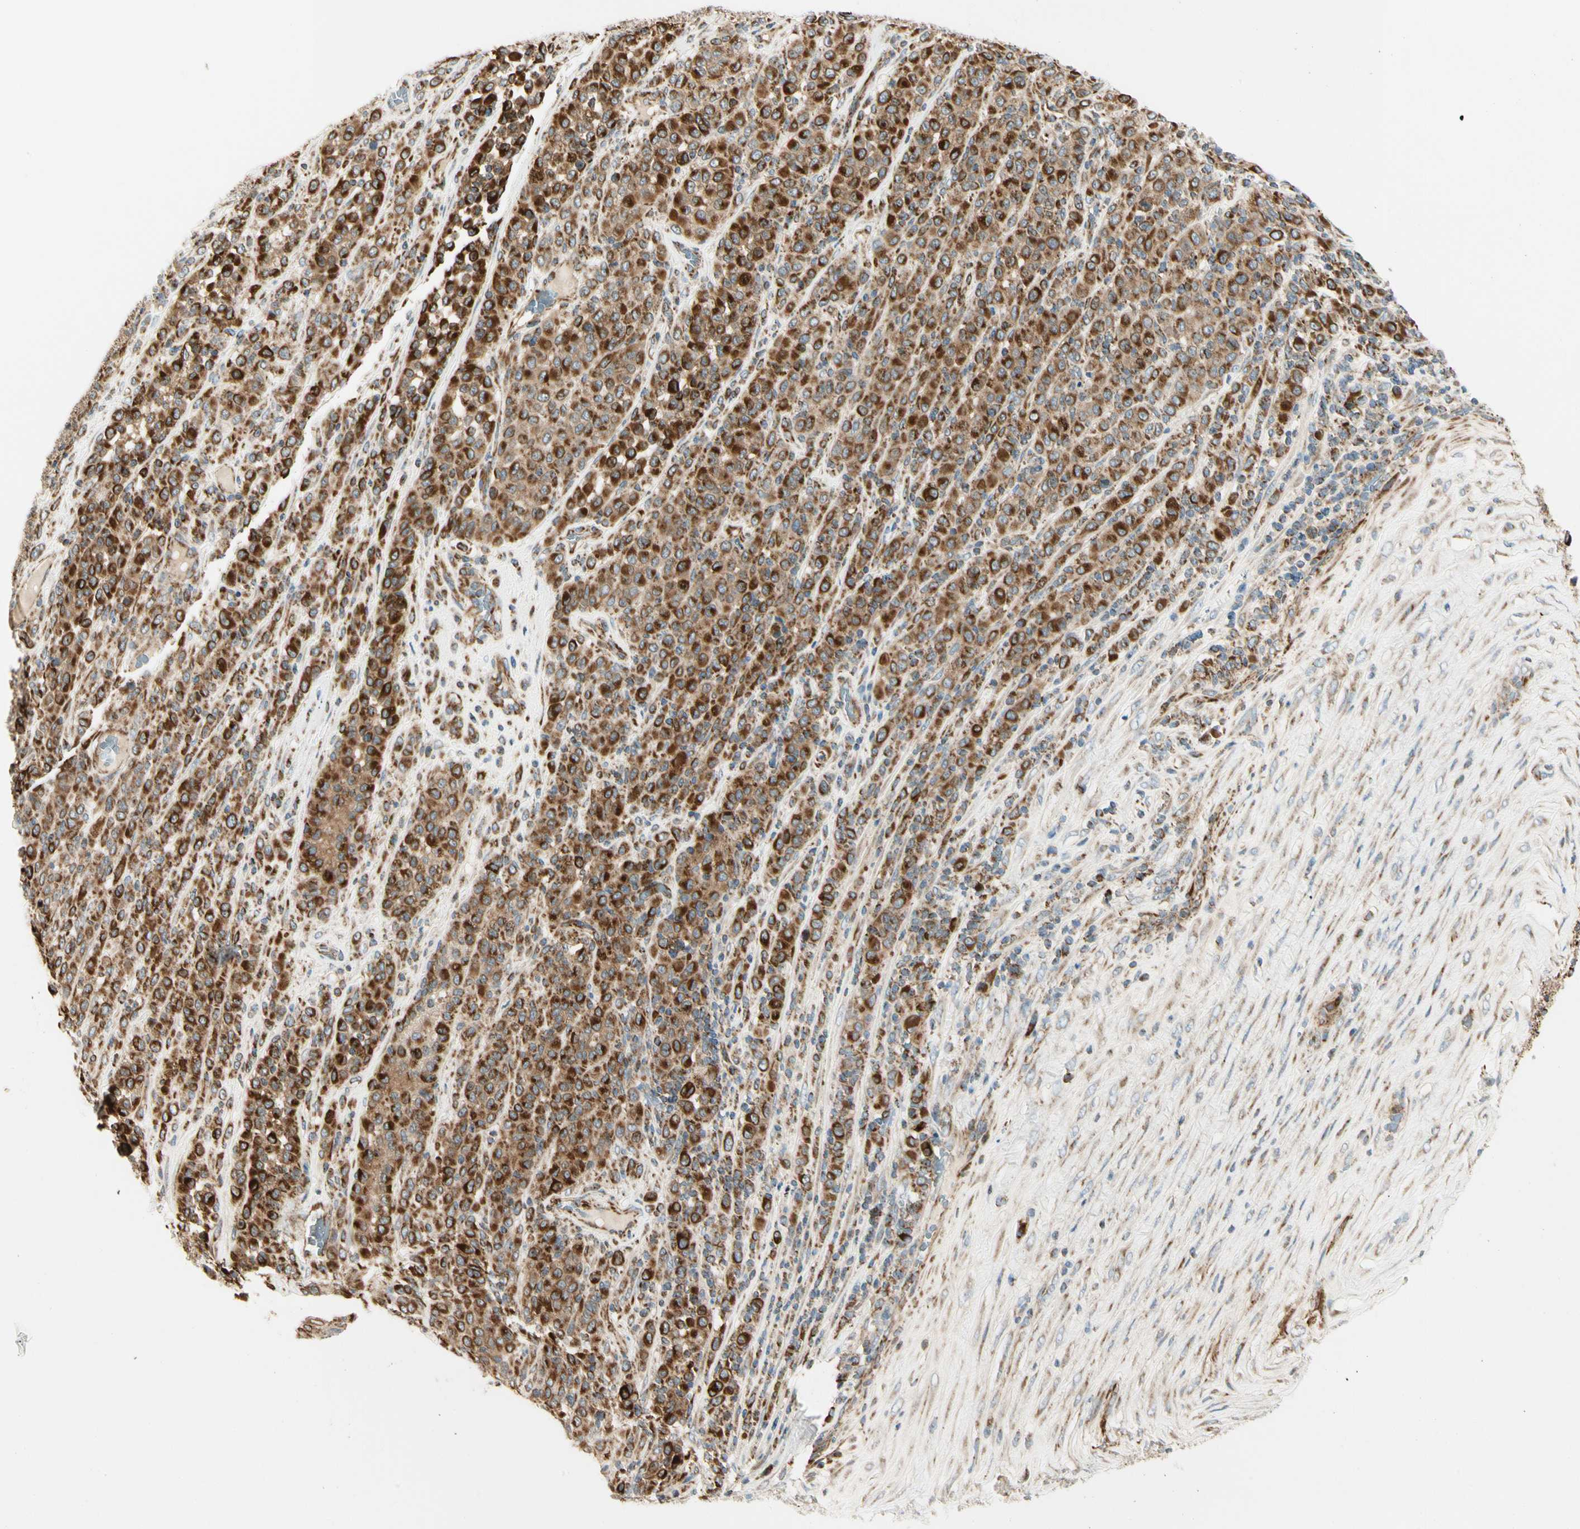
{"staining": {"intensity": "strong", "quantity": ">75%", "location": "cytoplasmic/membranous"}, "tissue": "melanoma", "cell_type": "Tumor cells", "image_type": "cancer", "snomed": [{"axis": "morphology", "description": "Malignant melanoma, Metastatic site"}, {"axis": "topography", "description": "Pancreas"}], "caption": "Malignant melanoma (metastatic site) tissue shows strong cytoplasmic/membranous staining in approximately >75% of tumor cells, visualized by immunohistochemistry.", "gene": "TBC1D10A", "patient": {"sex": "female", "age": 30}}